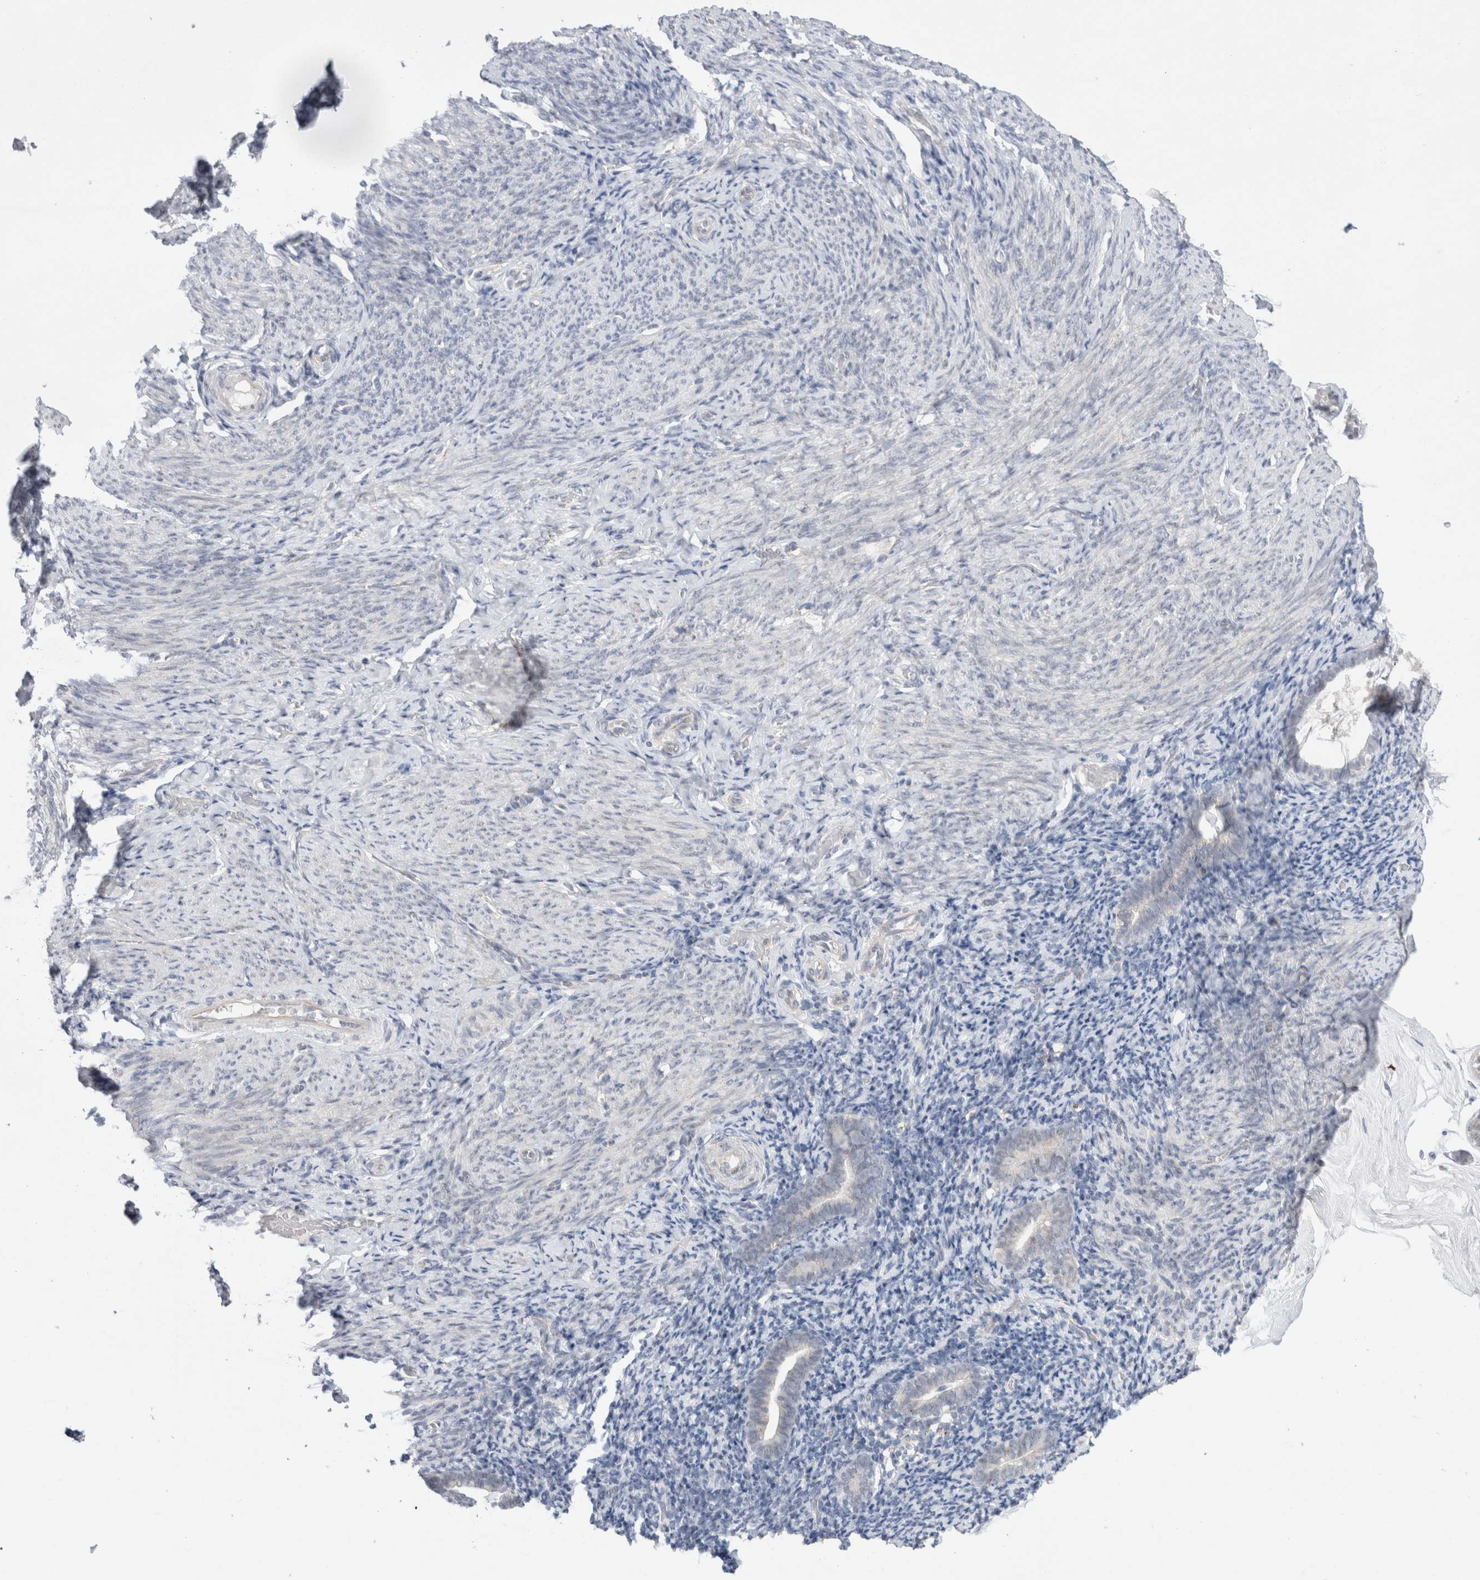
{"staining": {"intensity": "negative", "quantity": "none", "location": "none"}, "tissue": "endometrium", "cell_type": "Cells in endometrial stroma", "image_type": "normal", "snomed": [{"axis": "morphology", "description": "Normal tissue, NOS"}, {"axis": "topography", "description": "Endometrium"}], "caption": "Immunohistochemical staining of benign human endometrium reveals no significant staining in cells in endometrial stroma.", "gene": "BICD2", "patient": {"sex": "female", "age": 51}}